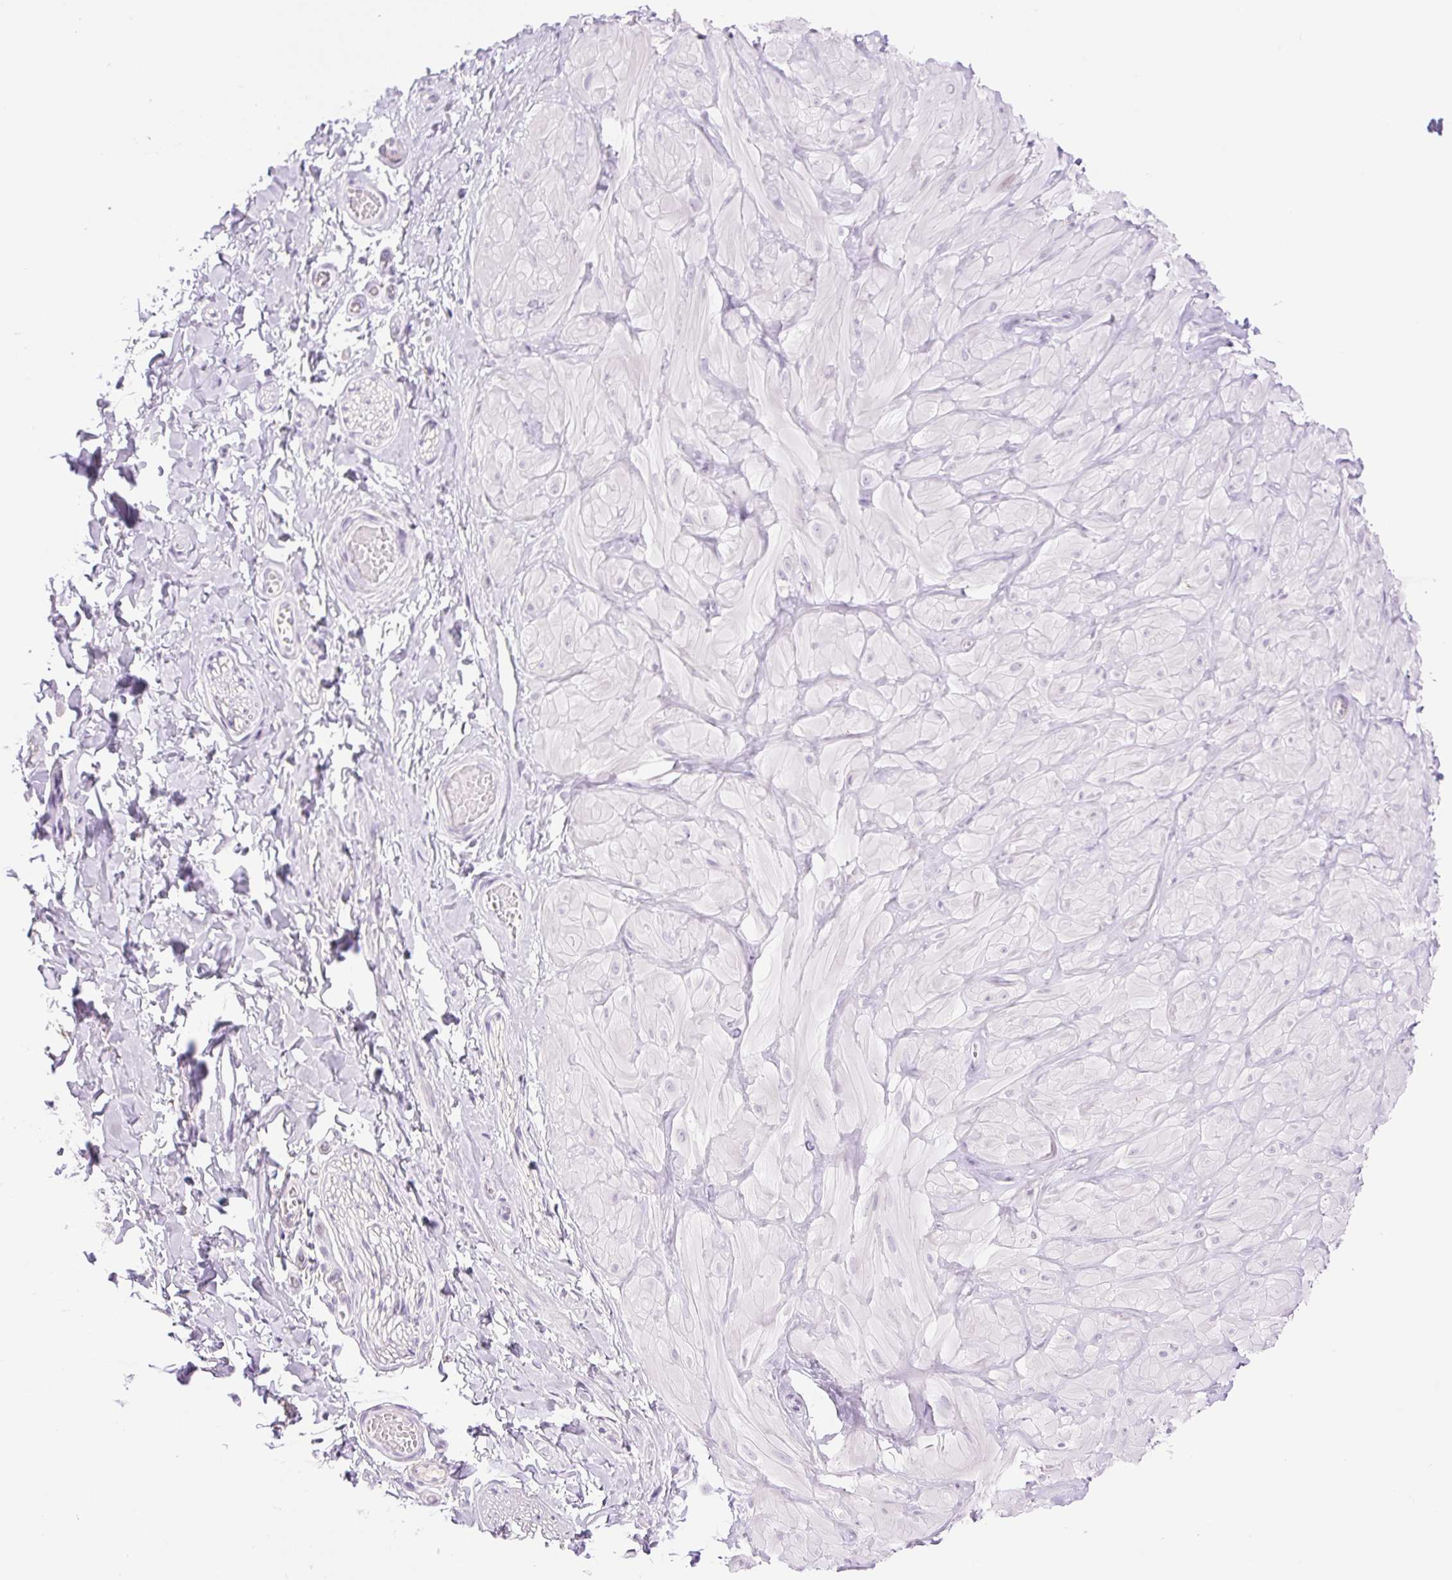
{"staining": {"intensity": "negative", "quantity": "none", "location": "none"}, "tissue": "adipose tissue", "cell_type": "Adipocytes", "image_type": "normal", "snomed": [{"axis": "morphology", "description": "Normal tissue, NOS"}, {"axis": "topography", "description": "Soft tissue"}, {"axis": "topography", "description": "Adipose tissue"}, {"axis": "topography", "description": "Vascular tissue"}, {"axis": "topography", "description": "Peripheral nerve tissue"}], "caption": "Adipose tissue stained for a protein using IHC exhibits no expression adipocytes.", "gene": "SP140L", "patient": {"sex": "male", "age": 29}}